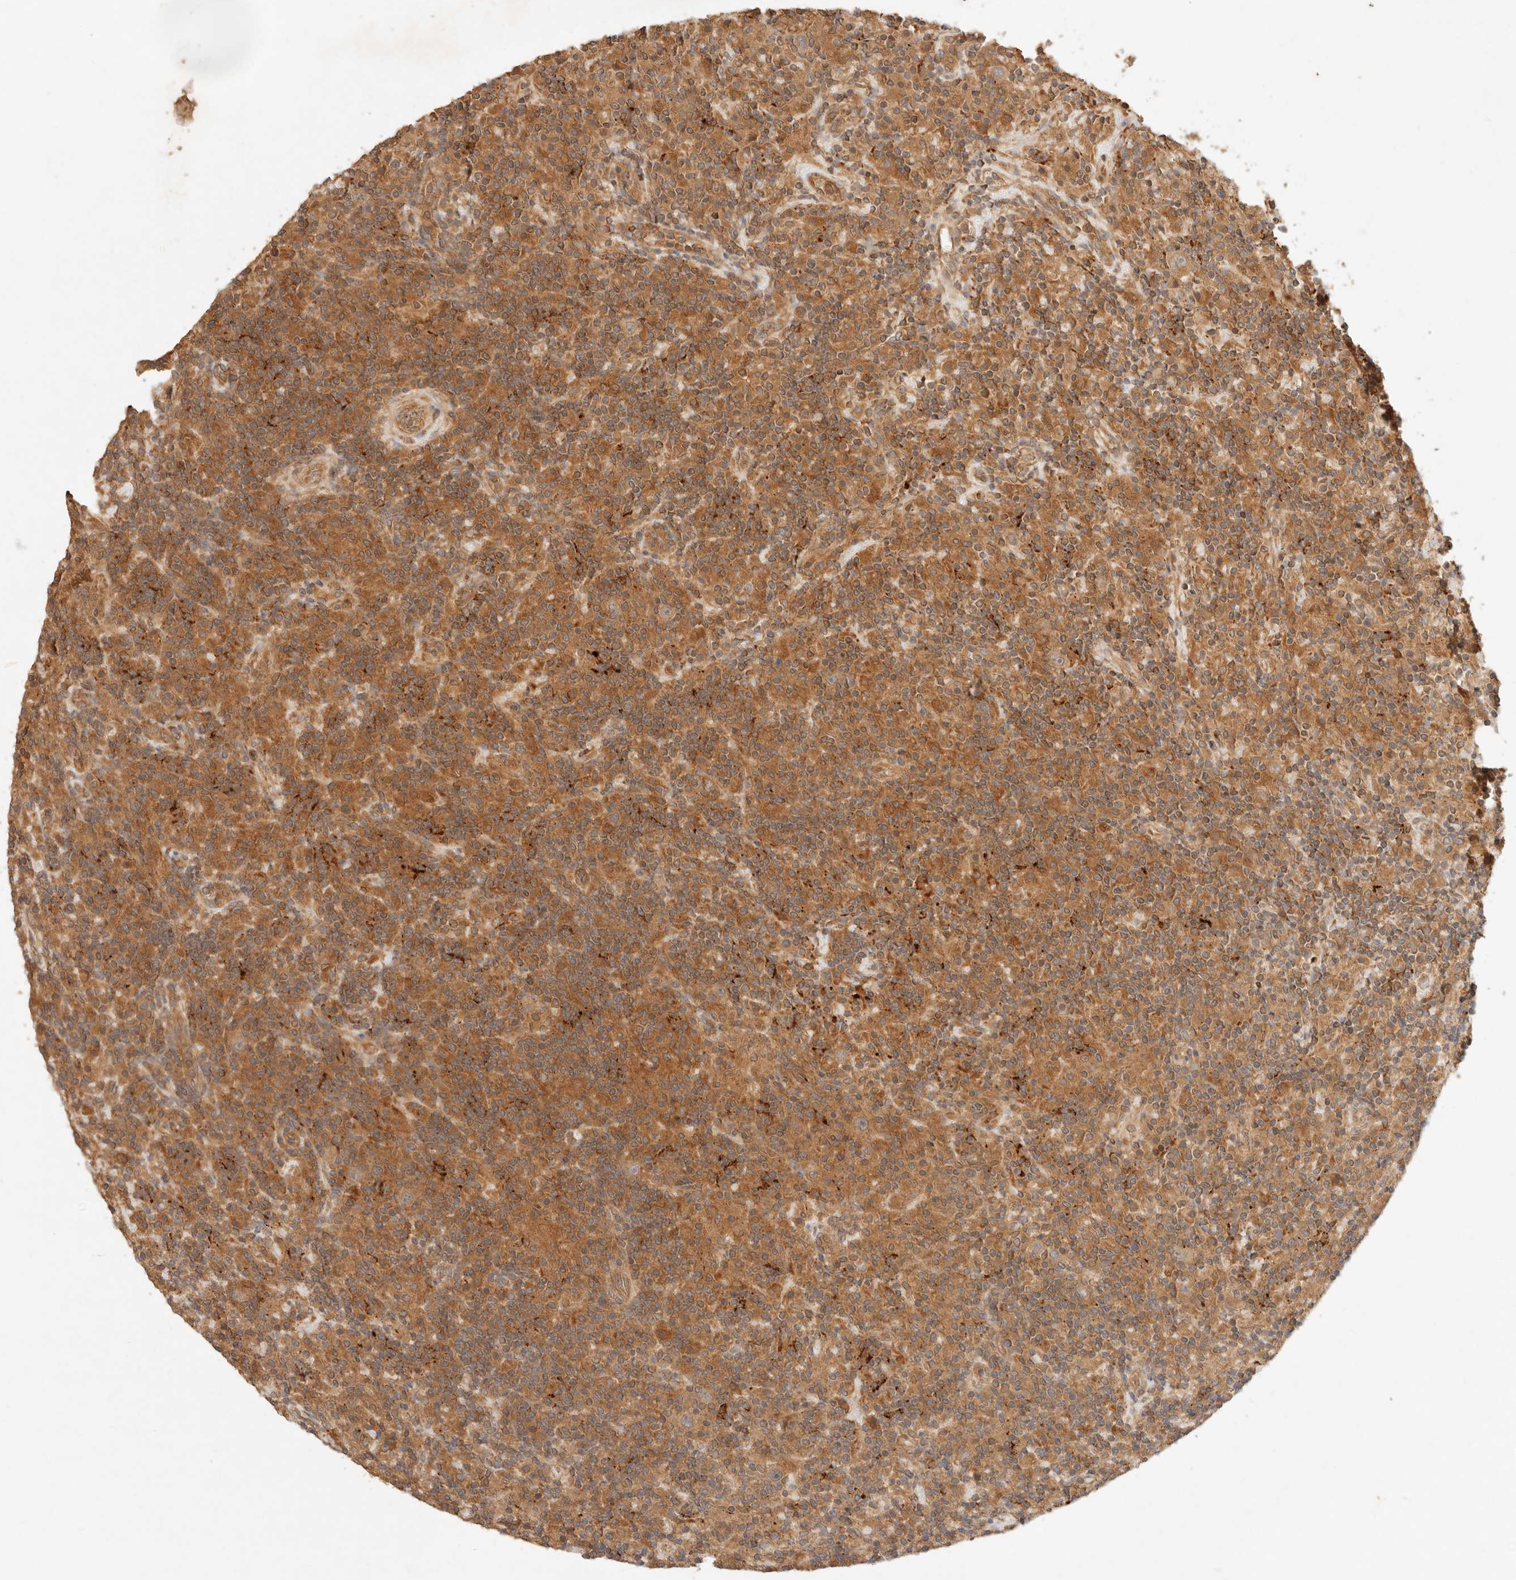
{"staining": {"intensity": "moderate", "quantity": ">75%", "location": "cytoplasmic/membranous"}, "tissue": "lymphoma", "cell_type": "Tumor cells", "image_type": "cancer", "snomed": [{"axis": "morphology", "description": "Hodgkin's disease, NOS"}, {"axis": "topography", "description": "Lymph node"}], "caption": "An immunohistochemistry histopathology image of neoplastic tissue is shown. Protein staining in brown shows moderate cytoplasmic/membranous positivity in Hodgkin's disease within tumor cells.", "gene": "HECTD3", "patient": {"sex": "male", "age": 70}}